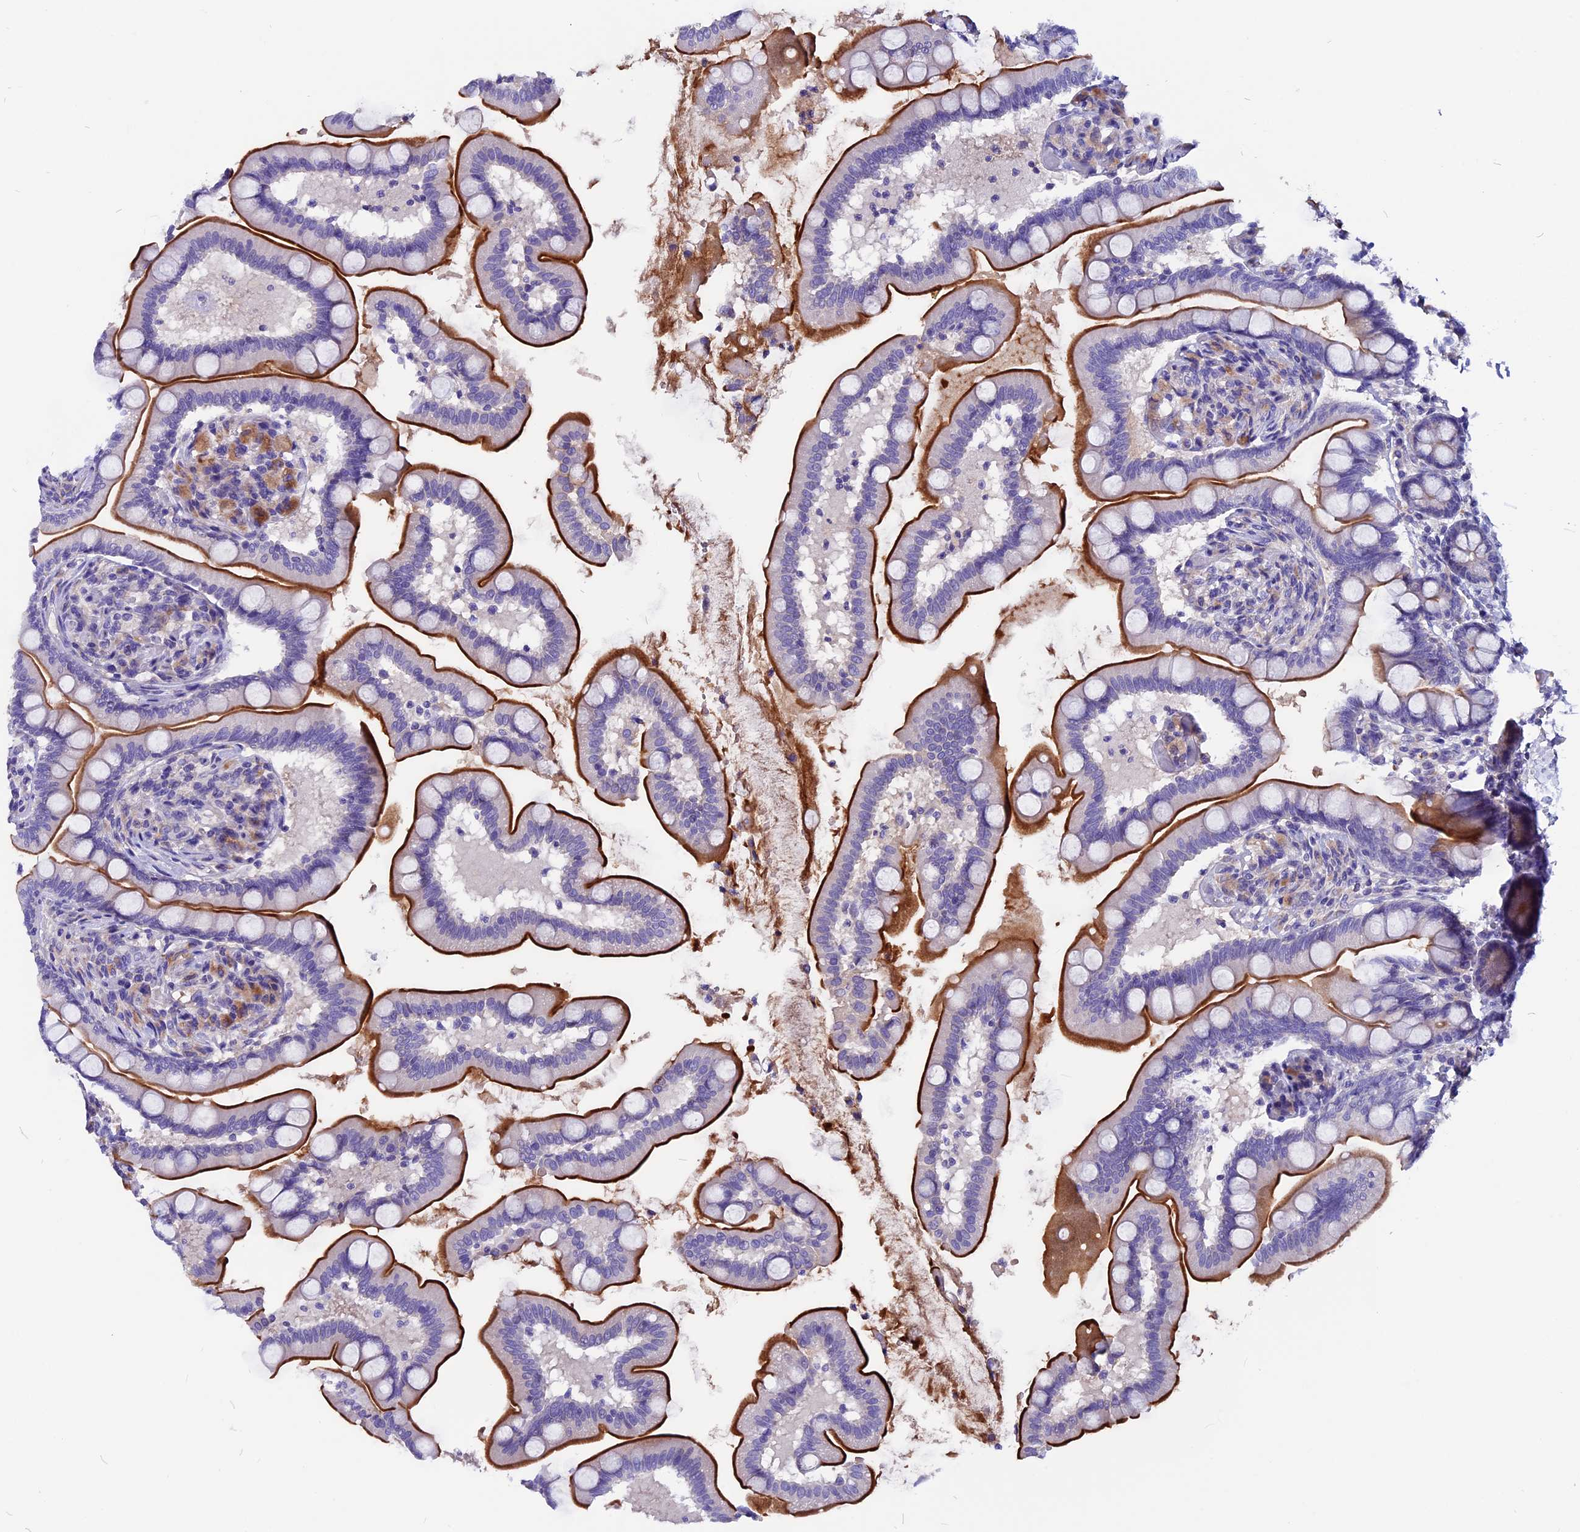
{"staining": {"intensity": "strong", "quantity": "25%-75%", "location": "cytoplasmic/membranous"}, "tissue": "small intestine", "cell_type": "Glandular cells", "image_type": "normal", "snomed": [{"axis": "morphology", "description": "Normal tissue, NOS"}, {"axis": "topography", "description": "Small intestine"}], "caption": "A histopathology image of human small intestine stained for a protein shows strong cytoplasmic/membranous brown staining in glandular cells. Using DAB (brown) and hematoxylin (blue) stains, captured at high magnification using brightfield microscopy.", "gene": "CCBE1", "patient": {"sex": "female", "age": 64}}